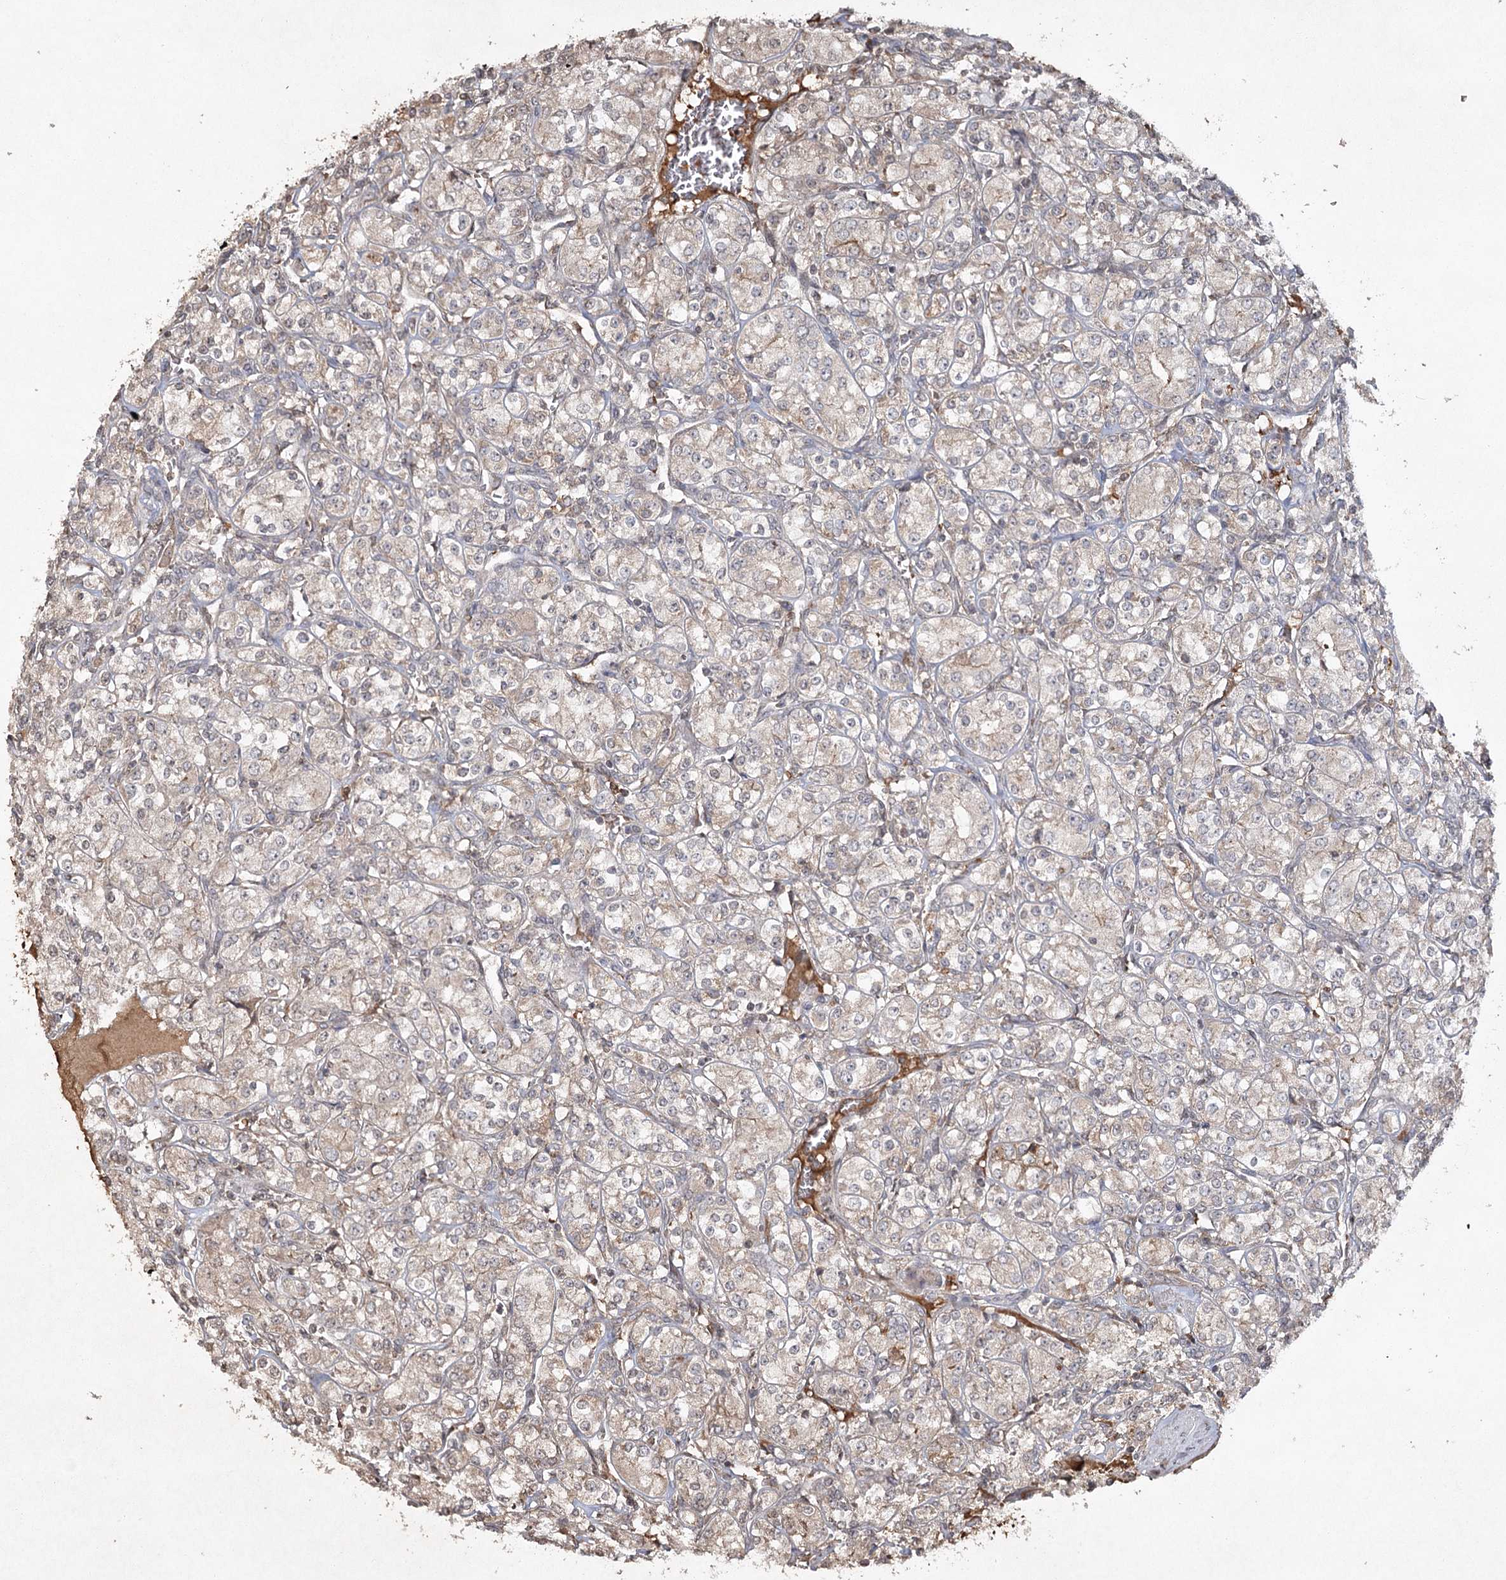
{"staining": {"intensity": "negative", "quantity": "none", "location": "none"}, "tissue": "renal cancer", "cell_type": "Tumor cells", "image_type": "cancer", "snomed": [{"axis": "morphology", "description": "Adenocarcinoma, NOS"}, {"axis": "topography", "description": "Kidney"}], "caption": "There is no significant staining in tumor cells of renal adenocarcinoma.", "gene": "CYP2B6", "patient": {"sex": "male", "age": 77}}